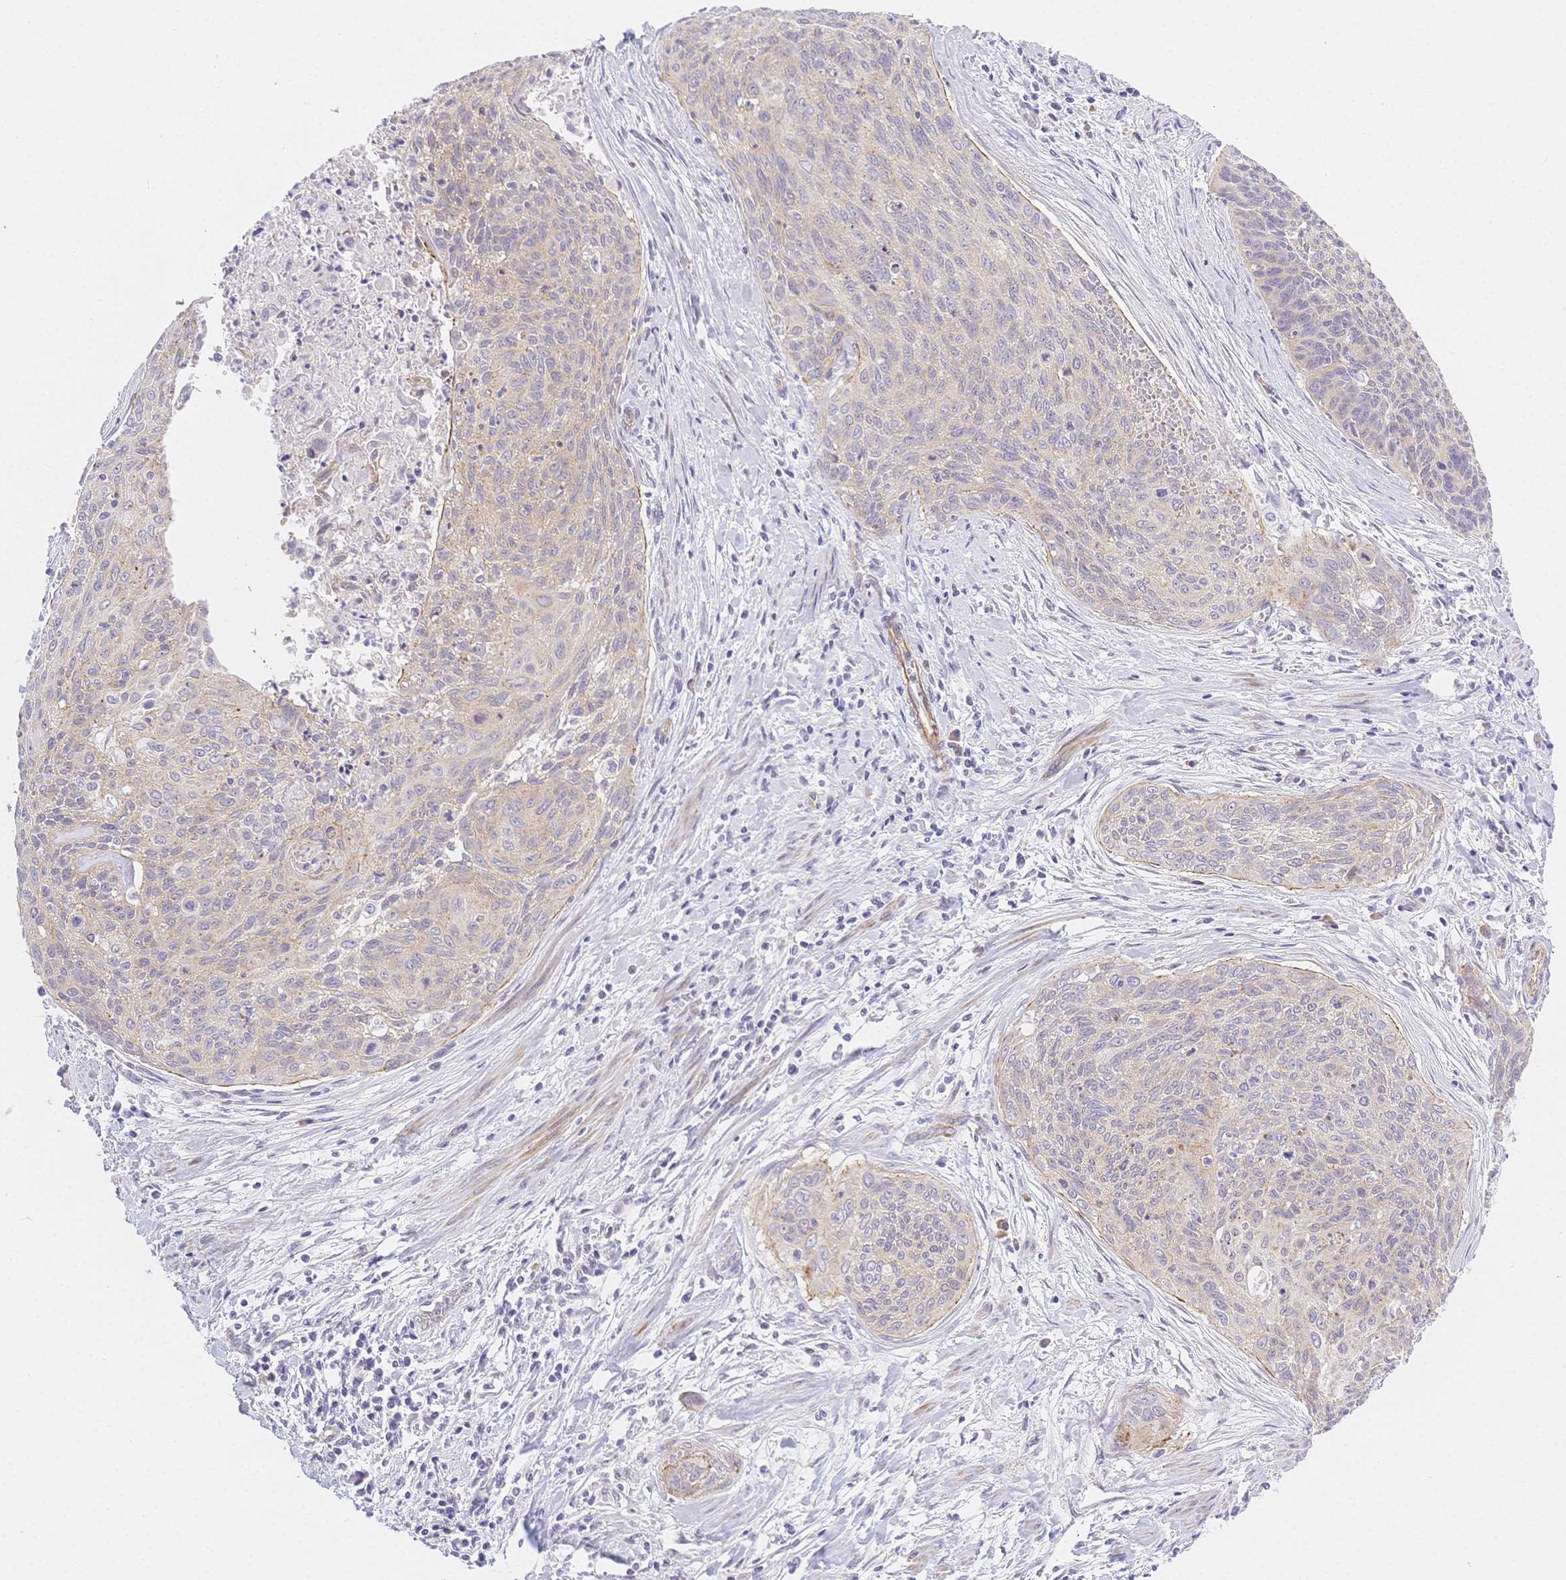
{"staining": {"intensity": "weak", "quantity": "<25%", "location": "cytoplasmic/membranous"}, "tissue": "cervical cancer", "cell_type": "Tumor cells", "image_type": "cancer", "snomed": [{"axis": "morphology", "description": "Squamous cell carcinoma, NOS"}, {"axis": "topography", "description": "Cervix"}], "caption": "This is a micrograph of immunohistochemistry (IHC) staining of cervical cancer (squamous cell carcinoma), which shows no positivity in tumor cells.", "gene": "CSN1S1", "patient": {"sex": "female", "age": 55}}